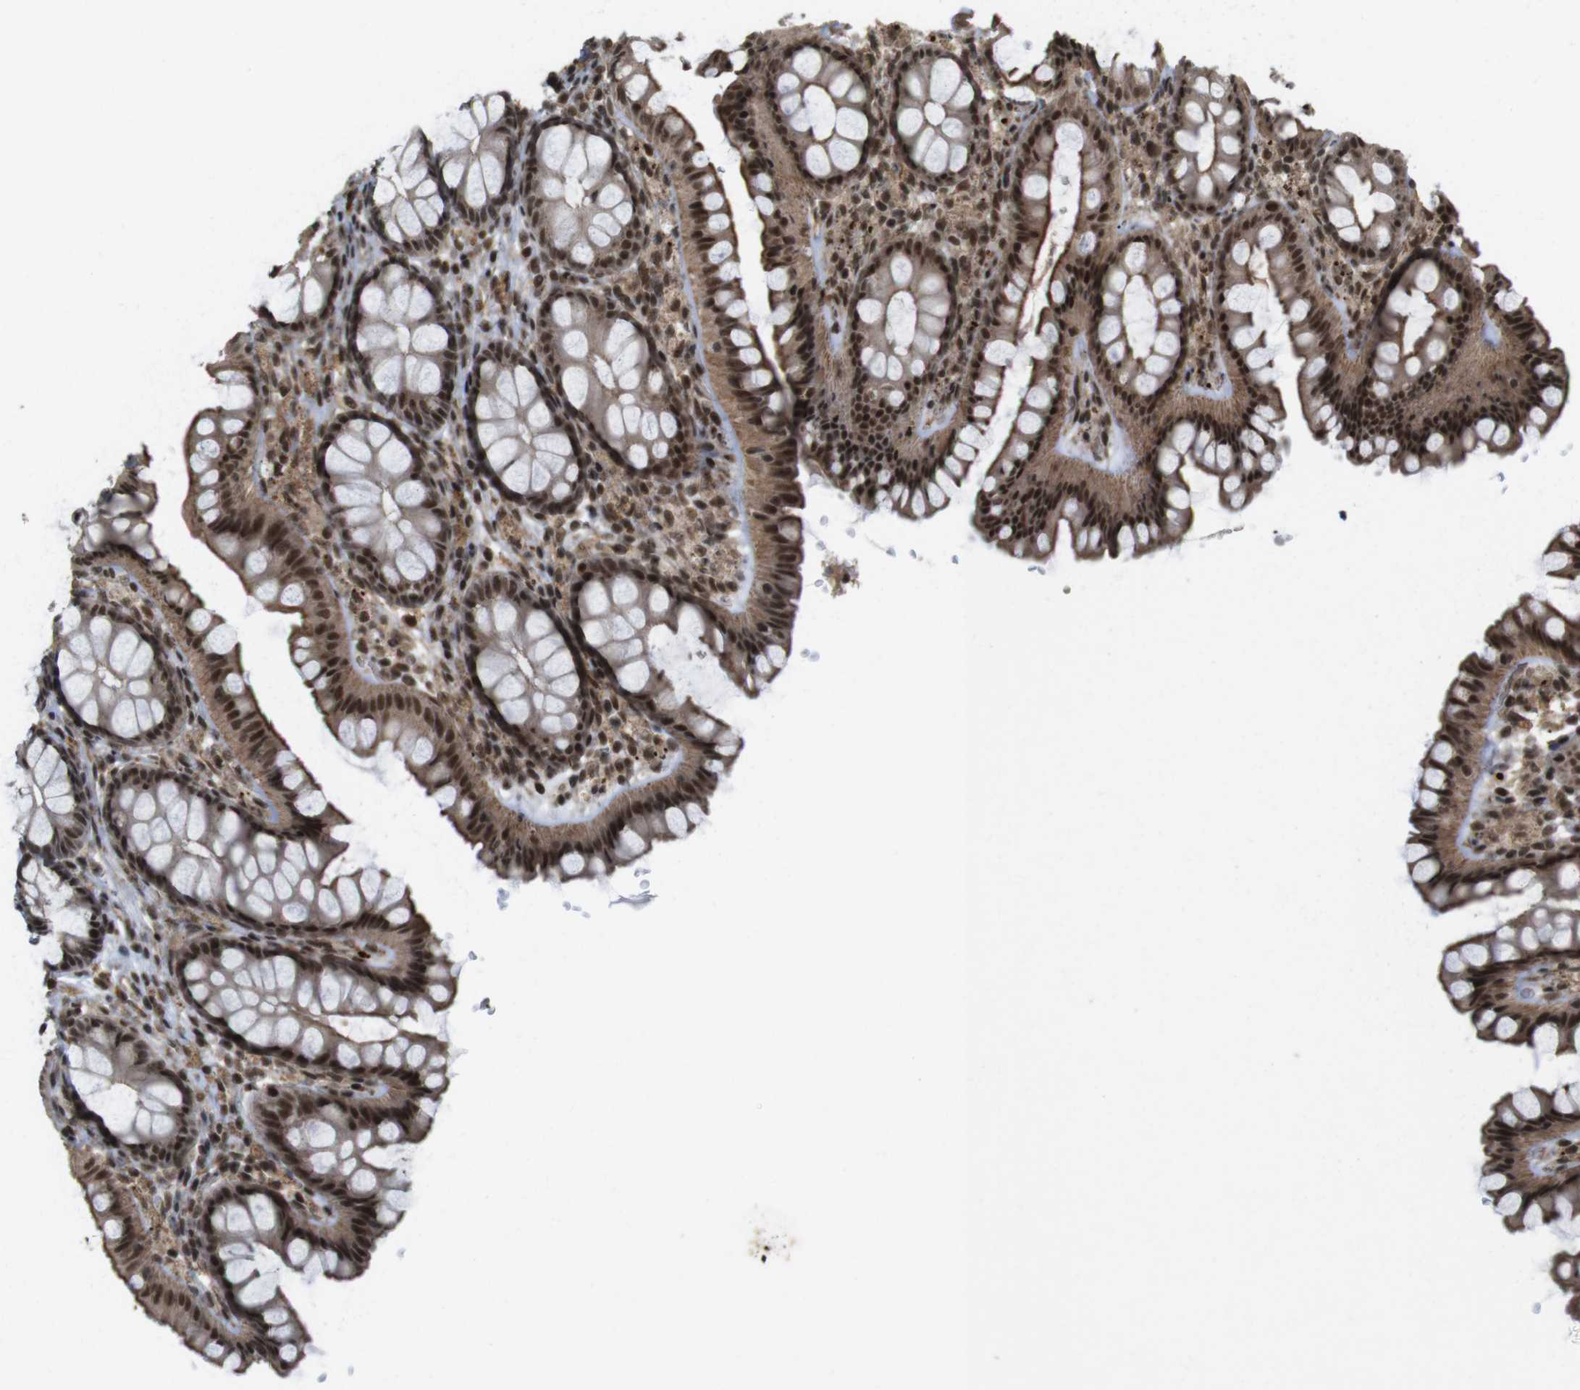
{"staining": {"intensity": "moderate", "quantity": ">75%", "location": "cytoplasmic/membranous"}, "tissue": "colon", "cell_type": "Endothelial cells", "image_type": "normal", "snomed": [{"axis": "morphology", "description": "Normal tissue, NOS"}, {"axis": "topography", "description": "Colon"}], "caption": "About >75% of endothelial cells in unremarkable human colon reveal moderate cytoplasmic/membranous protein positivity as visualized by brown immunohistochemical staining.", "gene": "SP2", "patient": {"sex": "female", "age": 55}}